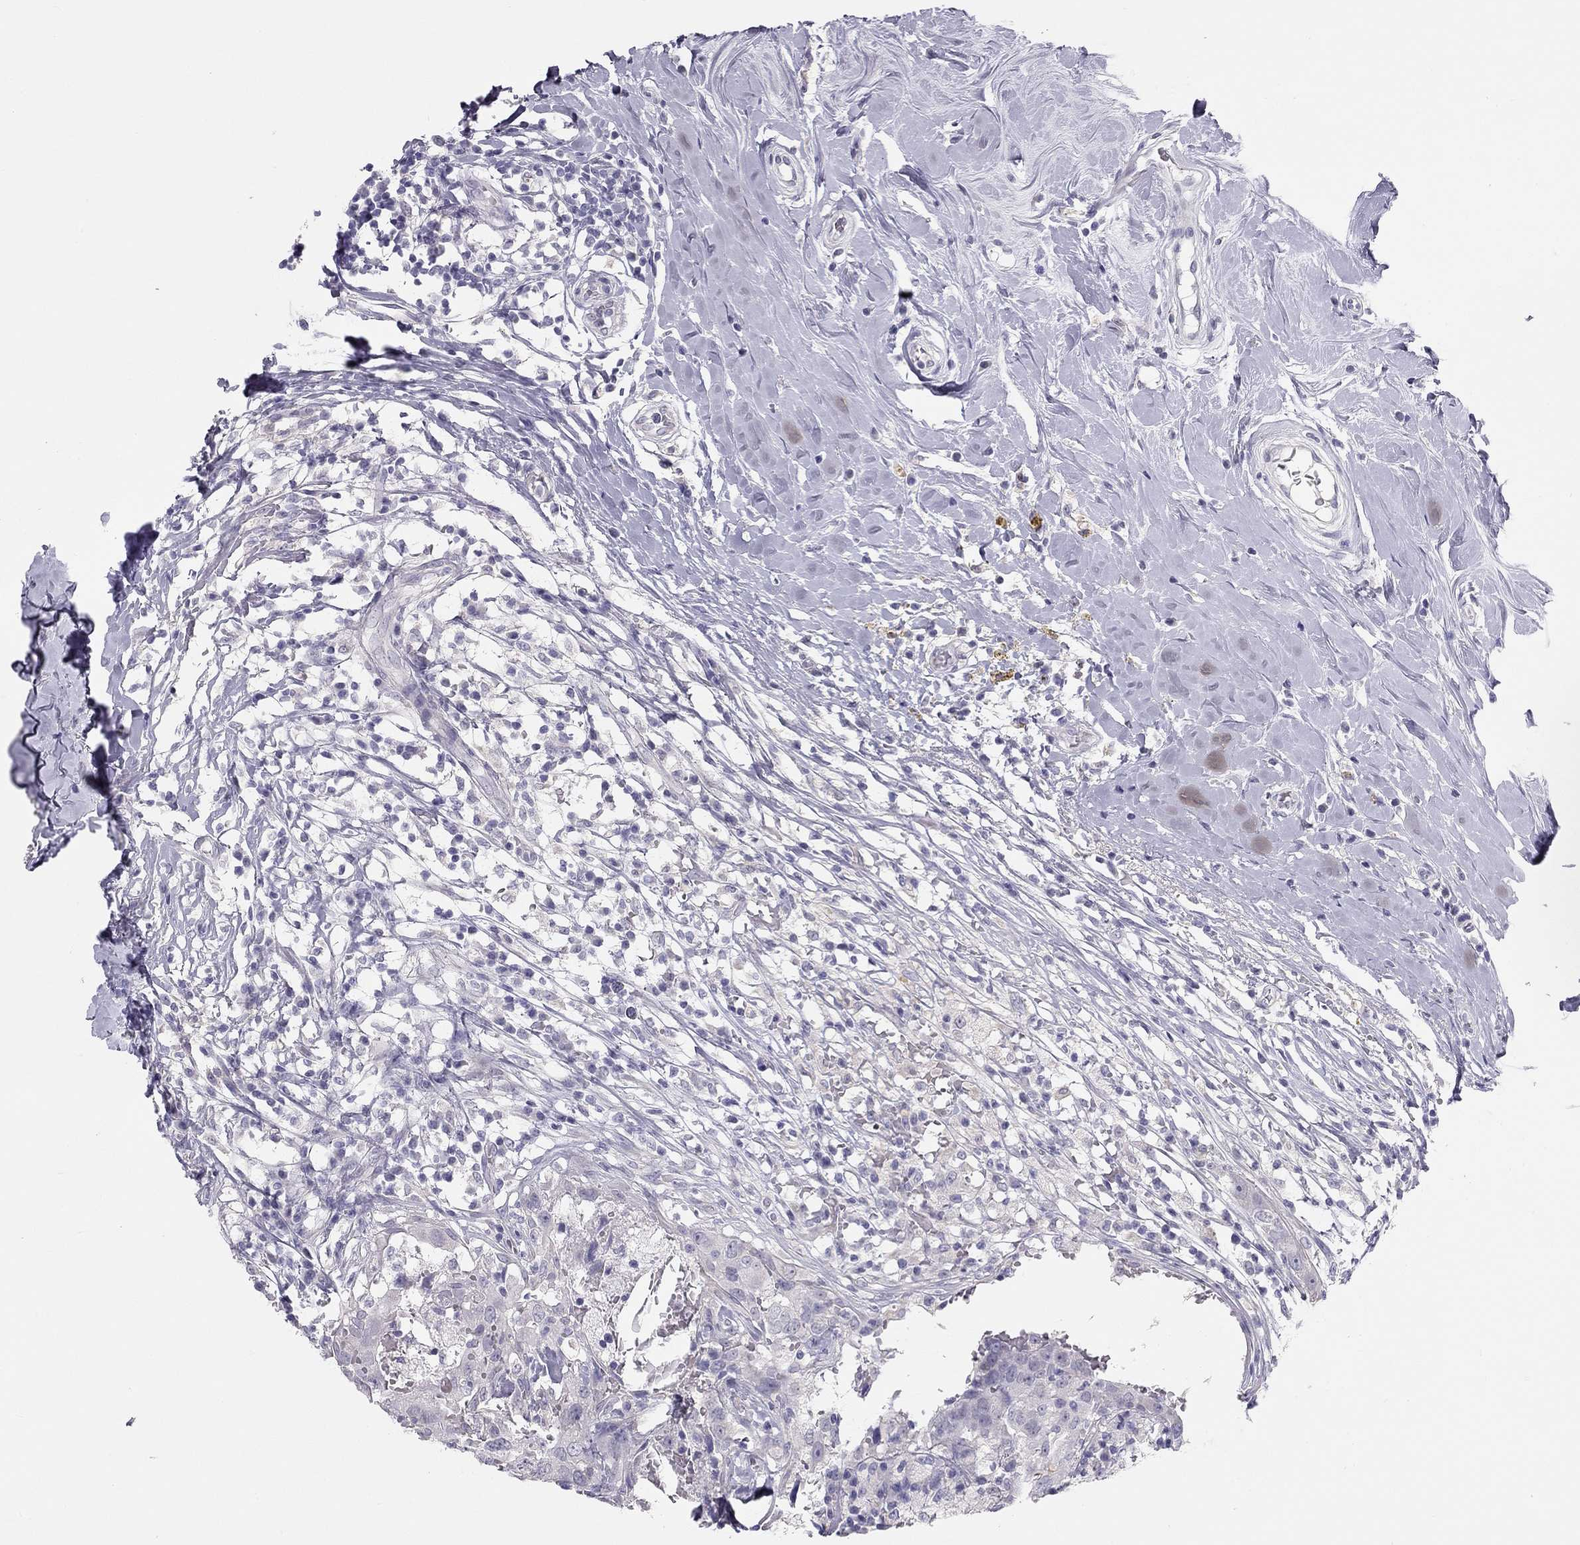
{"staining": {"intensity": "negative", "quantity": "none", "location": "none"}, "tissue": "breast cancer", "cell_type": "Tumor cells", "image_type": "cancer", "snomed": [{"axis": "morphology", "description": "Duct carcinoma"}, {"axis": "topography", "description": "Breast"}], "caption": "Immunohistochemistry (IHC) of intraductal carcinoma (breast) demonstrates no staining in tumor cells.", "gene": "SPATA12", "patient": {"sex": "female", "age": 27}}